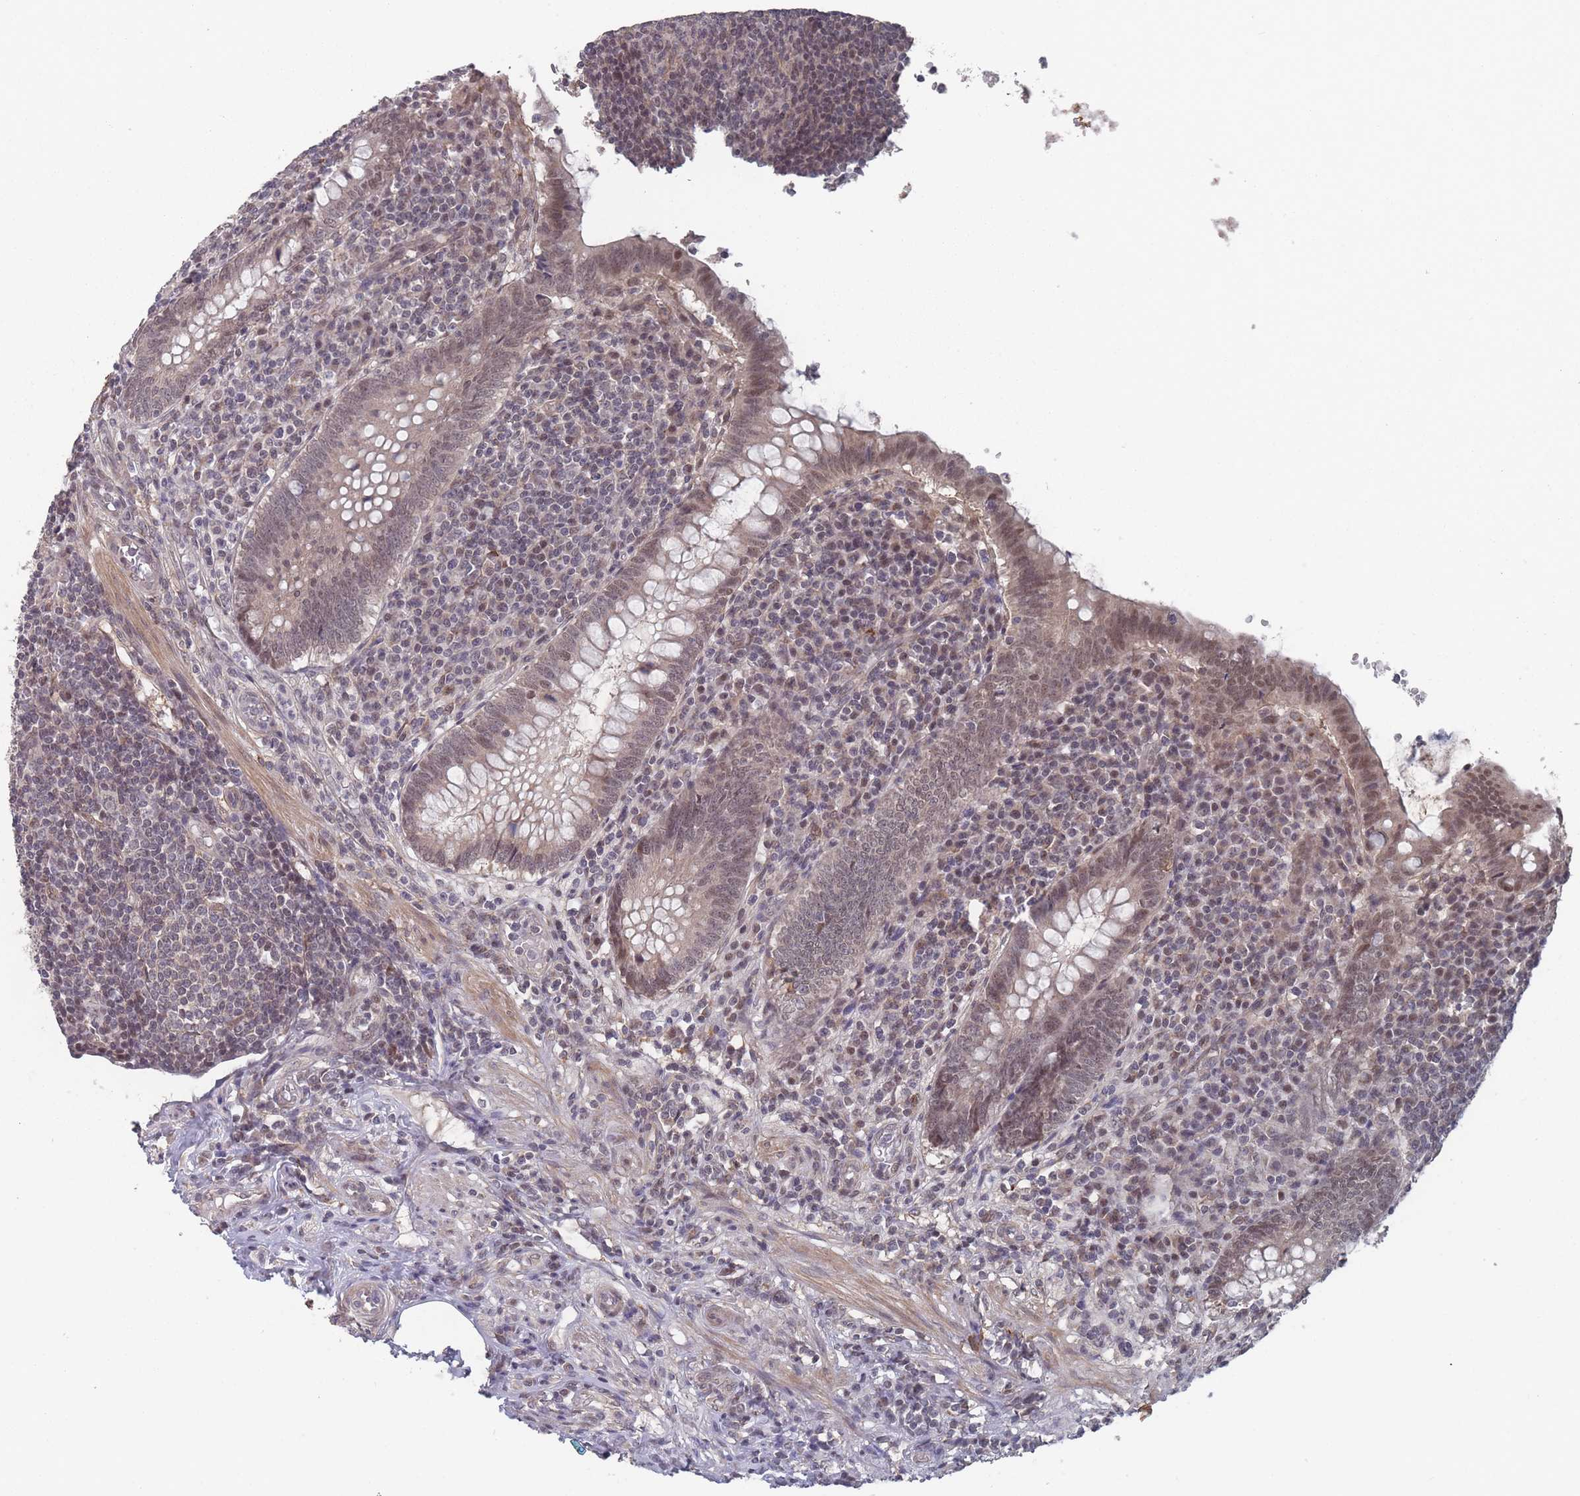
{"staining": {"intensity": "moderate", "quantity": ">75%", "location": "nuclear"}, "tissue": "appendix", "cell_type": "Glandular cells", "image_type": "normal", "snomed": [{"axis": "morphology", "description": "Normal tissue, NOS"}, {"axis": "topography", "description": "Appendix"}], "caption": "Moderate nuclear expression is present in about >75% of glandular cells in benign appendix. Nuclei are stained in blue.", "gene": "CNTRL", "patient": {"sex": "male", "age": 83}}